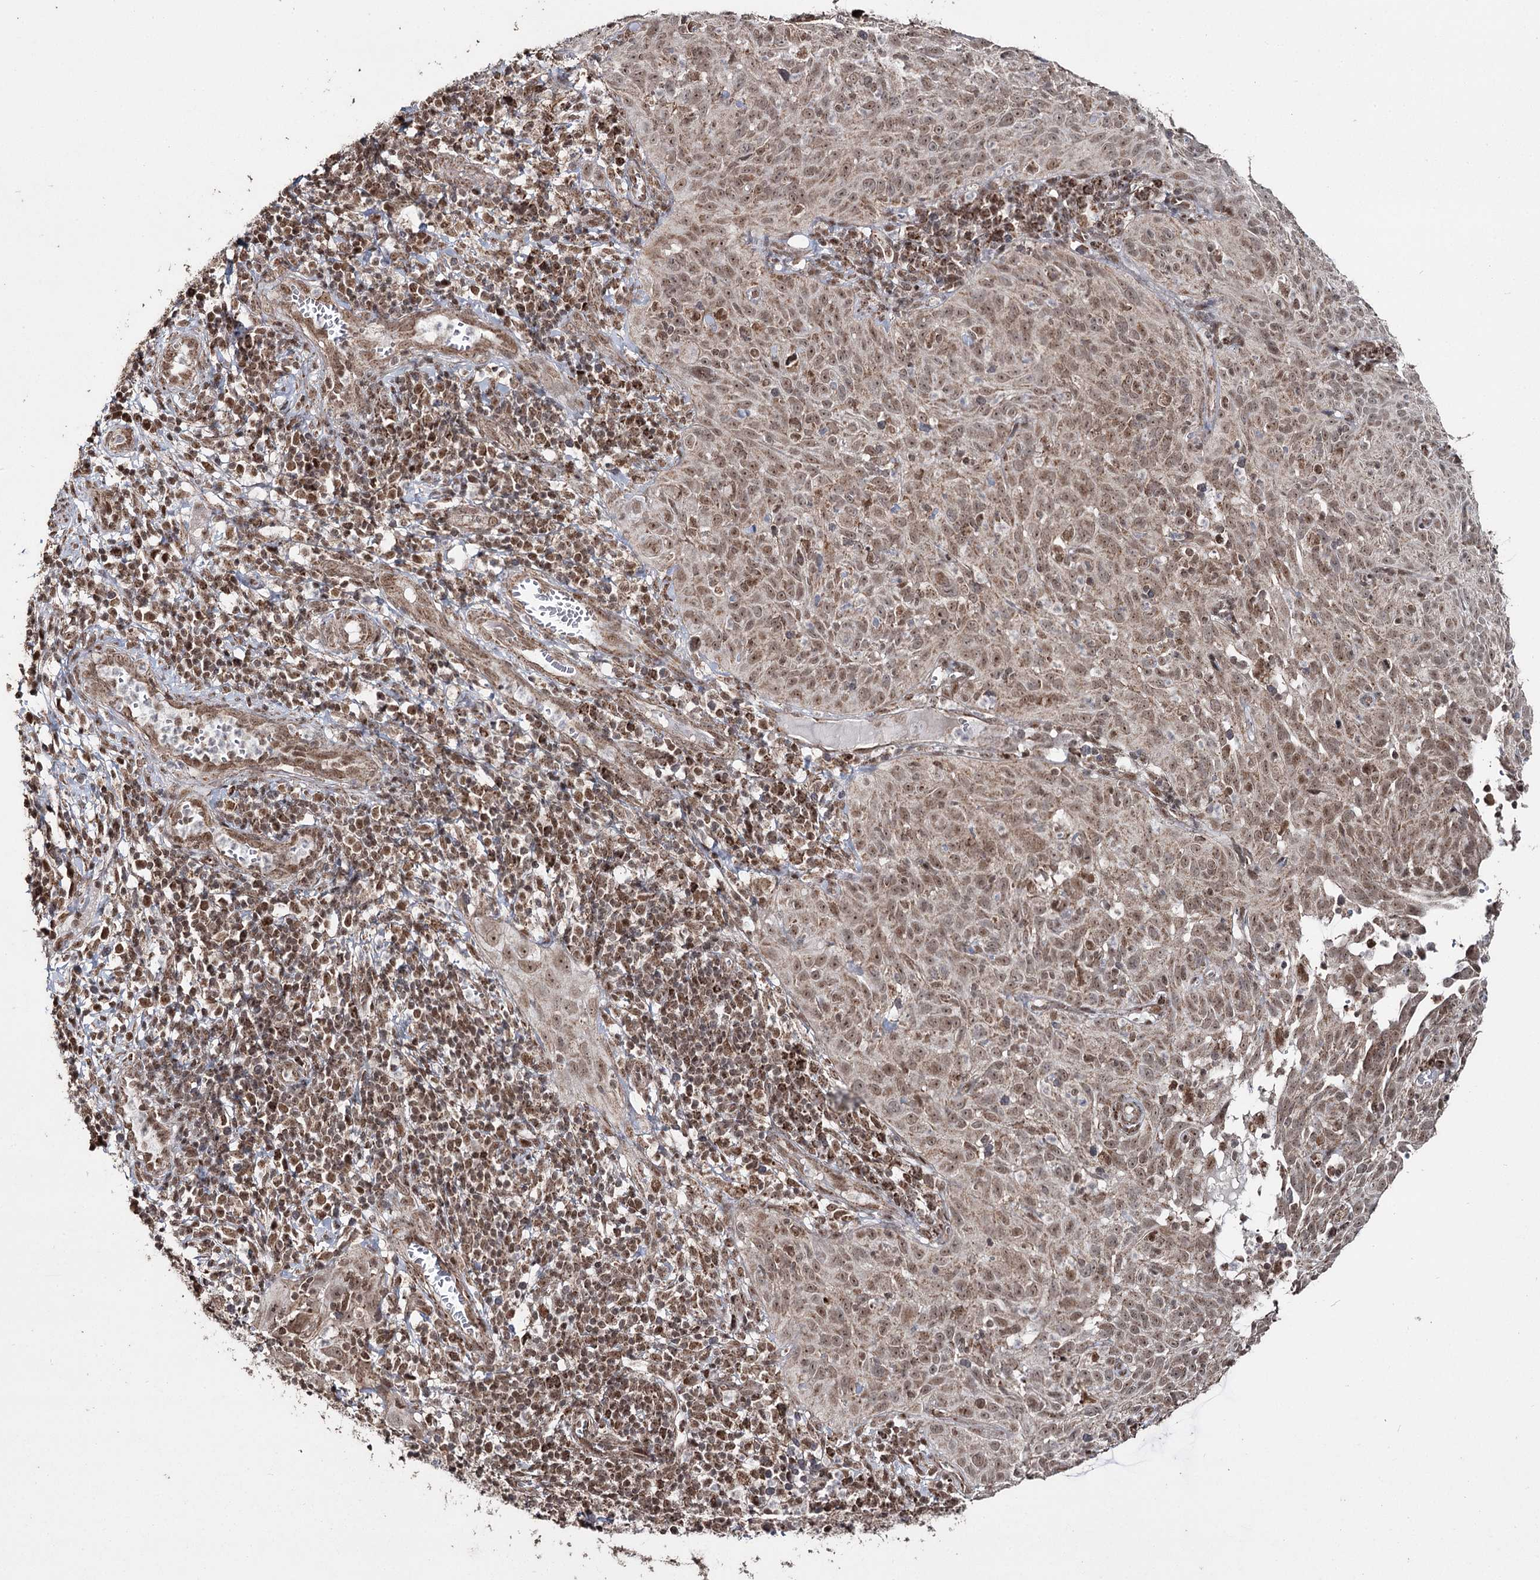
{"staining": {"intensity": "moderate", "quantity": ">75%", "location": "cytoplasmic/membranous,nuclear"}, "tissue": "cervical cancer", "cell_type": "Tumor cells", "image_type": "cancer", "snomed": [{"axis": "morphology", "description": "Squamous cell carcinoma, NOS"}, {"axis": "topography", "description": "Cervix"}], "caption": "High-power microscopy captured an immunohistochemistry histopathology image of cervical squamous cell carcinoma, revealing moderate cytoplasmic/membranous and nuclear staining in approximately >75% of tumor cells.", "gene": "PDHX", "patient": {"sex": "female", "age": 31}}